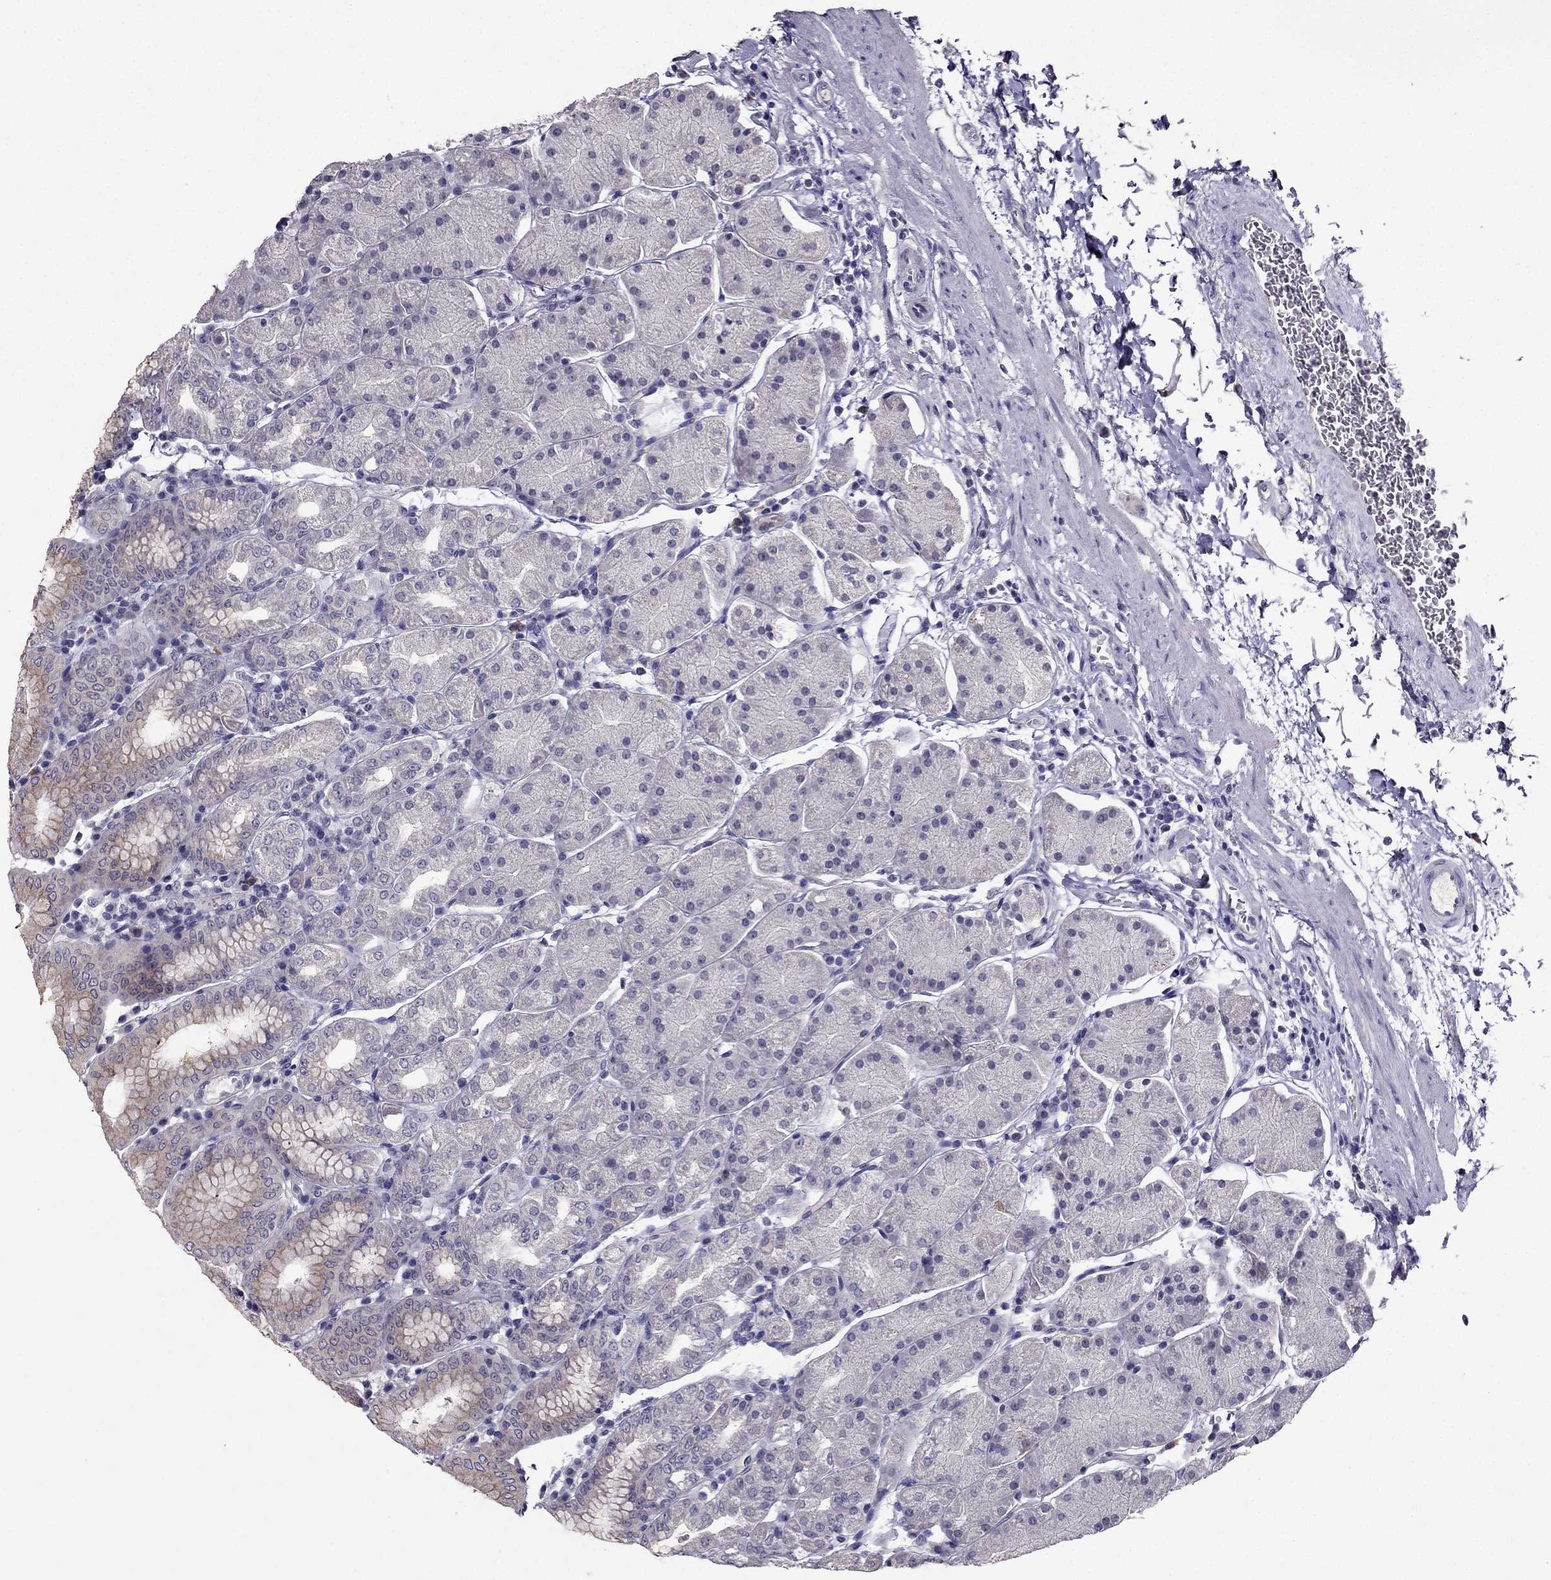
{"staining": {"intensity": "weak", "quantity": "25%-75%", "location": "cytoplasmic/membranous"}, "tissue": "stomach", "cell_type": "Glandular cells", "image_type": "normal", "snomed": [{"axis": "morphology", "description": "Normal tissue, NOS"}, {"axis": "topography", "description": "Stomach"}], "caption": "This photomicrograph demonstrates immunohistochemistry staining of normal stomach, with low weak cytoplasmic/membranous expression in approximately 25%-75% of glandular cells.", "gene": "DUSP15", "patient": {"sex": "male", "age": 54}}